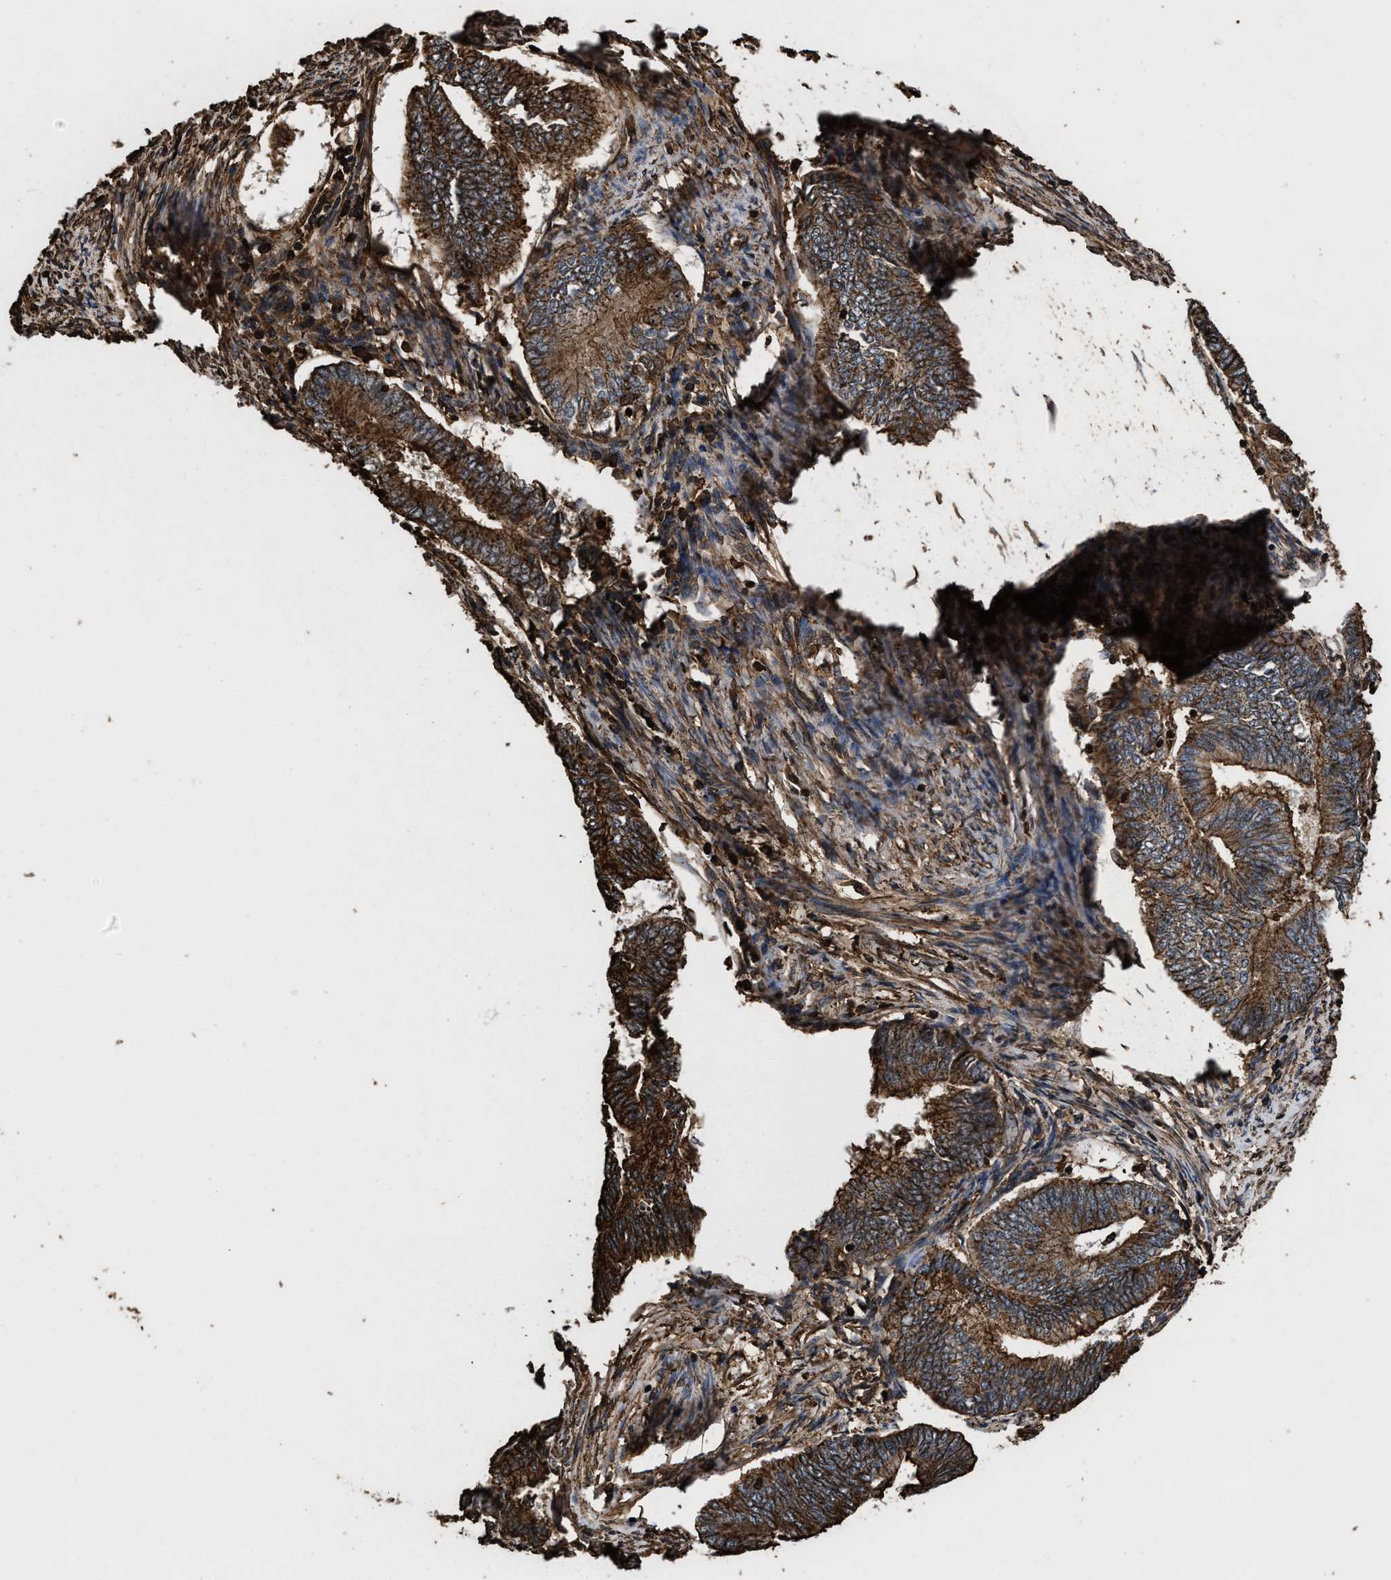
{"staining": {"intensity": "moderate", "quantity": ">75%", "location": "cytoplasmic/membranous"}, "tissue": "endometrial cancer", "cell_type": "Tumor cells", "image_type": "cancer", "snomed": [{"axis": "morphology", "description": "Adenocarcinoma, NOS"}, {"axis": "topography", "description": "Endometrium"}], "caption": "There is medium levels of moderate cytoplasmic/membranous positivity in tumor cells of endometrial adenocarcinoma, as demonstrated by immunohistochemical staining (brown color).", "gene": "KBTBD2", "patient": {"sex": "female", "age": 86}}